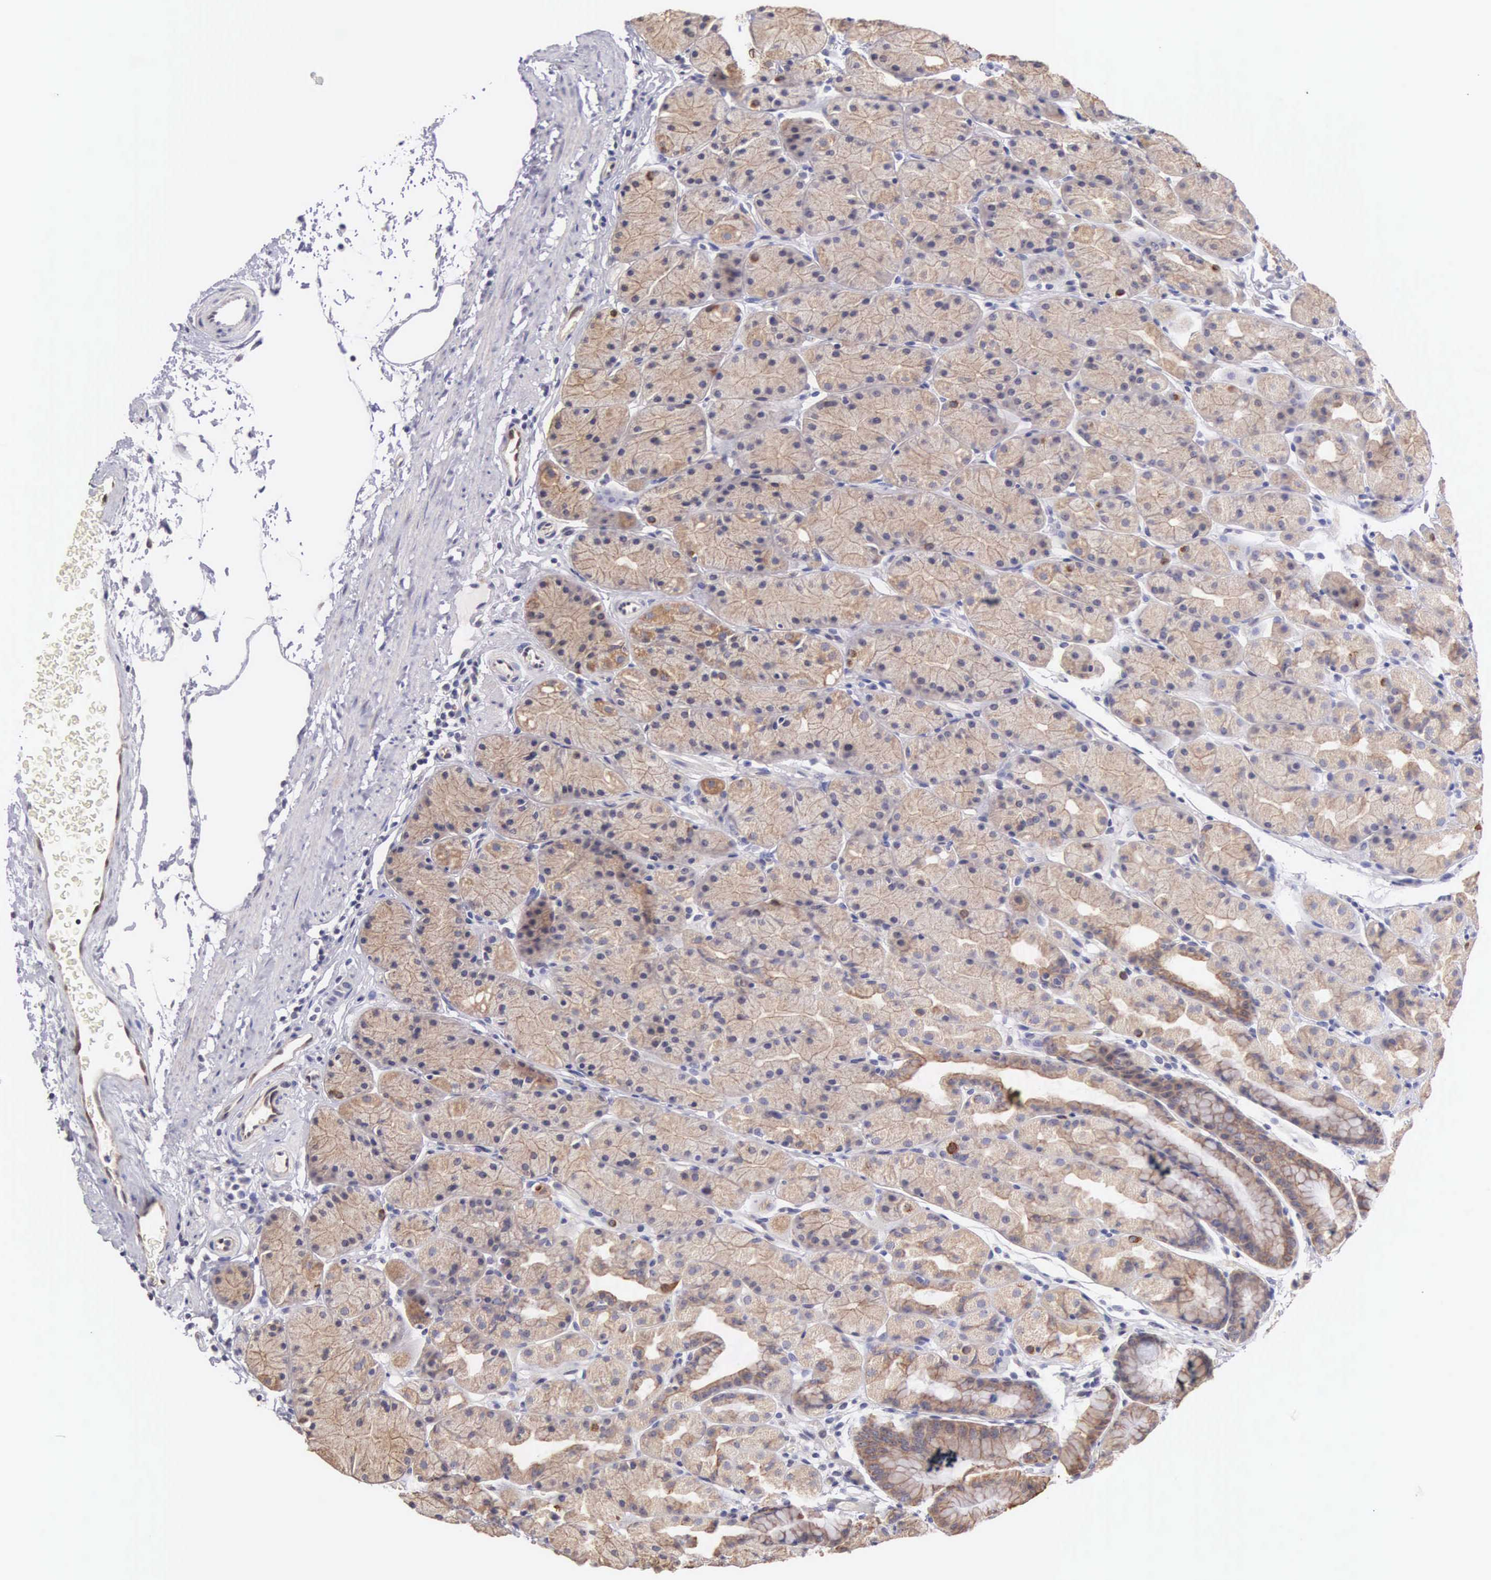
{"staining": {"intensity": "moderate", "quantity": ">75%", "location": "cytoplasmic/membranous"}, "tissue": "stomach", "cell_type": "Glandular cells", "image_type": "normal", "snomed": [{"axis": "morphology", "description": "Adenocarcinoma, NOS"}, {"axis": "topography", "description": "Stomach, upper"}], "caption": "Brown immunohistochemical staining in normal human stomach displays moderate cytoplasmic/membranous positivity in approximately >75% of glandular cells.", "gene": "PIR", "patient": {"sex": "male", "age": 47}}